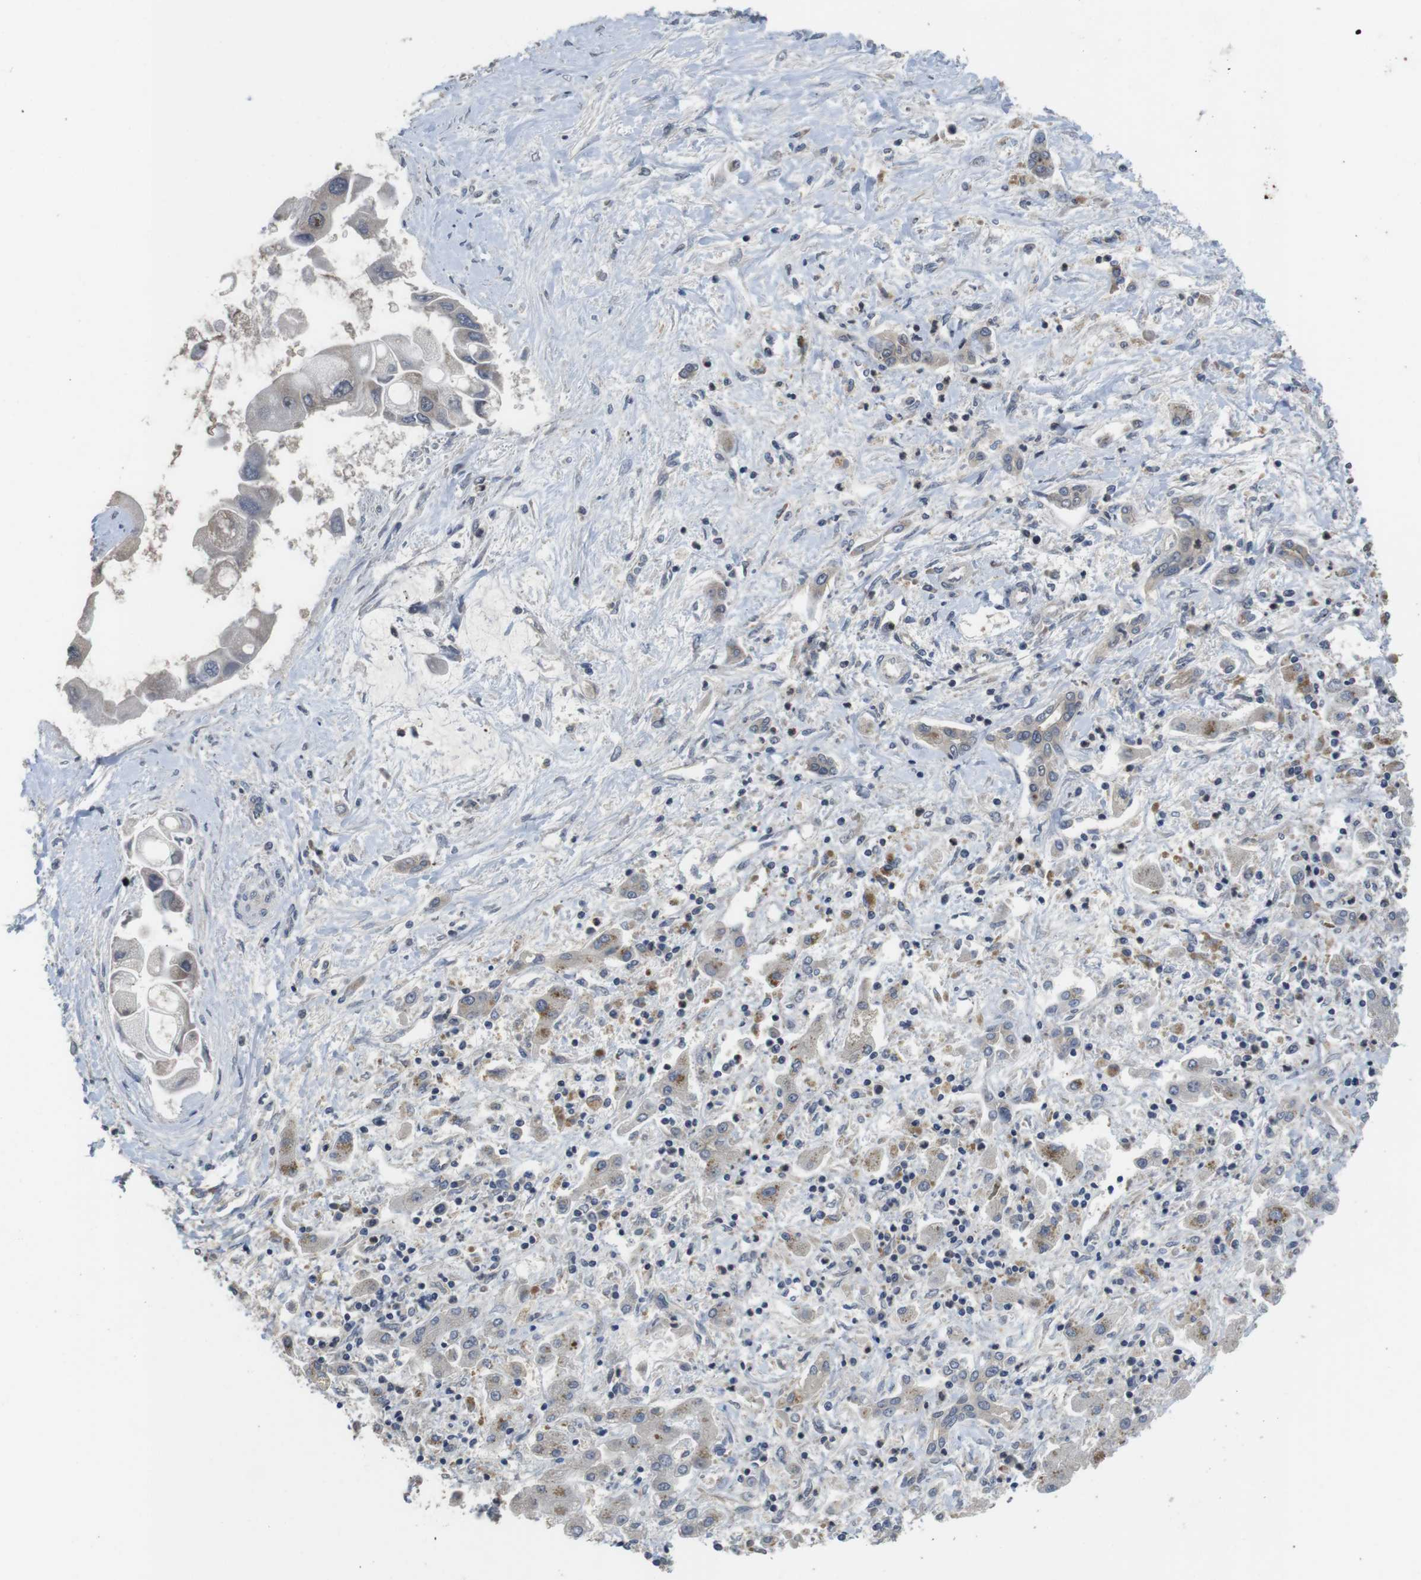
{"staining": {"intensity": "negative", "quantity": "none", "location": "none"}, "tissue": "liver cancer", "cell_type": "Tumor cells", "image_type": "cancer", "snomed": [{"axis": "morphology", "description": "Cholangiocarcinoma"}, {"axis": "topography", "description": "Liver"}], "caption": "This is a photomicrograph of immunohistochemistry (IHC) staining of cholangiocarcinoma (liver), which shows no staining in tumor cells.", "gene": "FADD", "patient": {"sex": "male", "age": 50}}